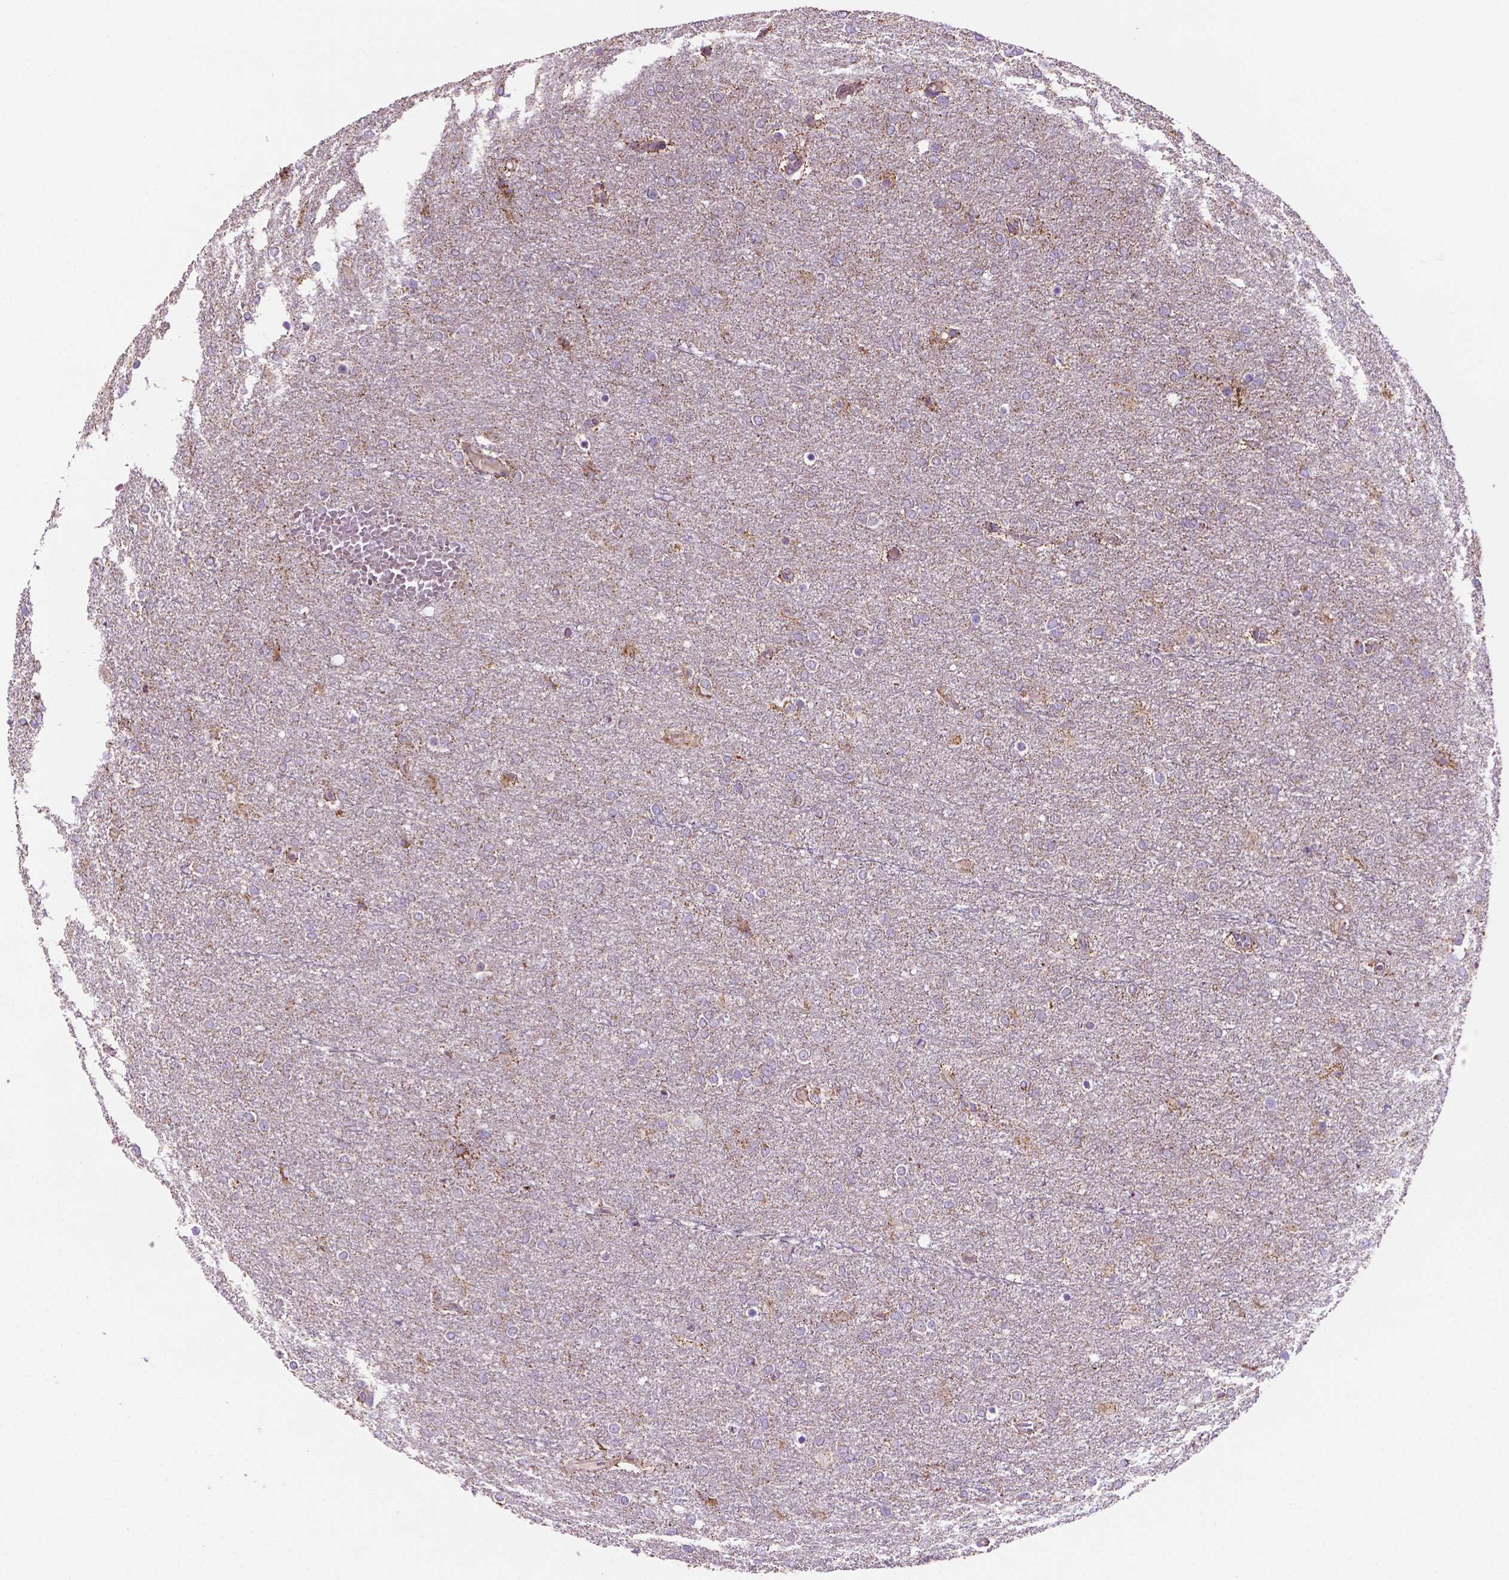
{"staining": {"intensity": "weak", "quantity": "<25%", "location": "cytoplasmic/membranous"}, "tissue": "glioma", "cell_type": "Tumor cells", "image_type": "cancer", "snomed": [{"axis": "morphology", "description": "Glioma, malignant, High grade"}, {"axis": "topography", "description": "Brain"}], "caption": "Histopathology image shows no significant protein expression in tumor cells of high-grade glioma (malignant). (DAB (3,3'-diaminobenzidine) immunohistochemistry (IHC) with hematoxylin counter stain).", "gene": "PIBF1", "patient": {"sex": "female", "age": 61}}